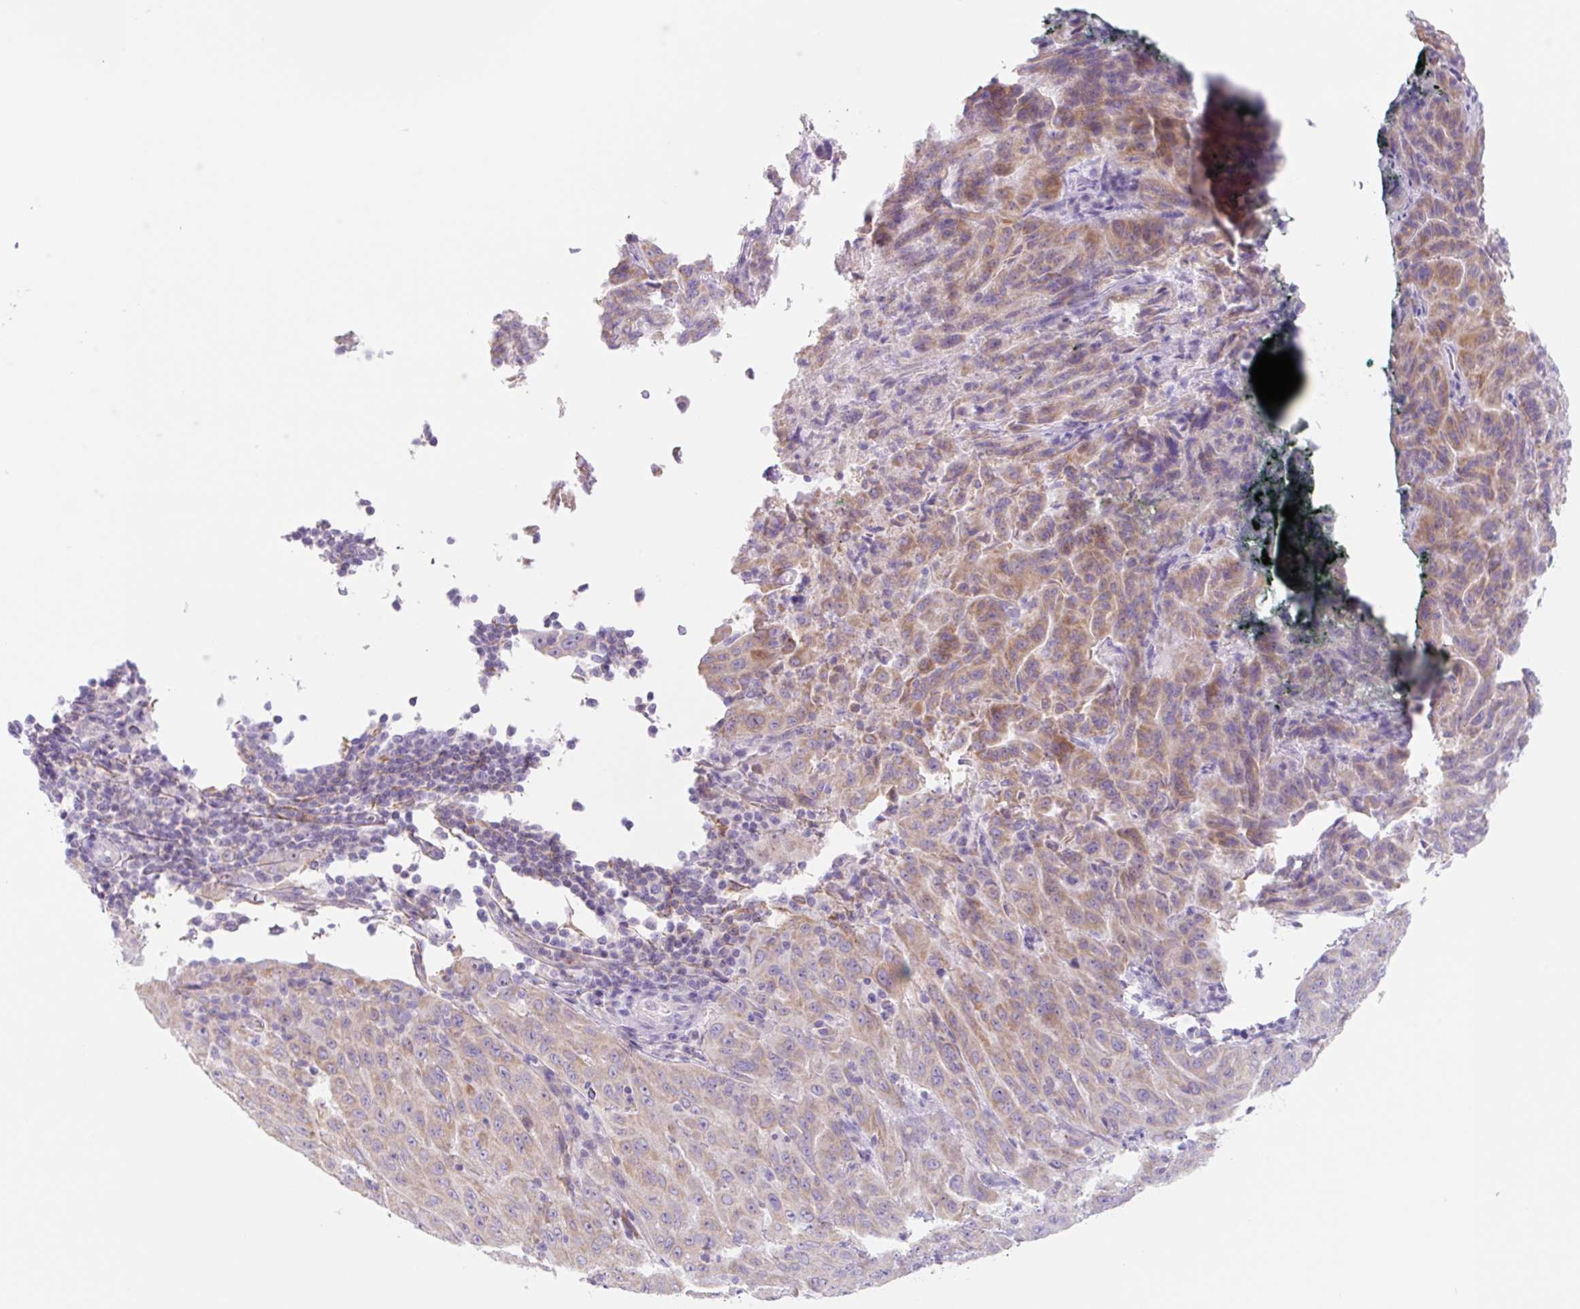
{"staining": {"intensity": "moderate", "quantity": ">75%", "location": "cytoplasmic/membranous"}, "tissue": "pancreatic cancer", "cell_type": "Tumor cells", "image_type": "cancer", "snomed": [{"axis": "morphology", "description": "Adenocarcinoma, NOS"}, {"axis": "topography", "description": "Pancreas"}], "caption": "Immunohistochemistry of adenocarcinoma (pancreatic) reveals medium levels of moderate cytoplasmic/membranous positivity in about >75% of tumor cells. Ihc stains the protein in brown and the nuclei are stained blue.", "gene": "LYVE1", "patient": {"sex": "male", "age": 63}}